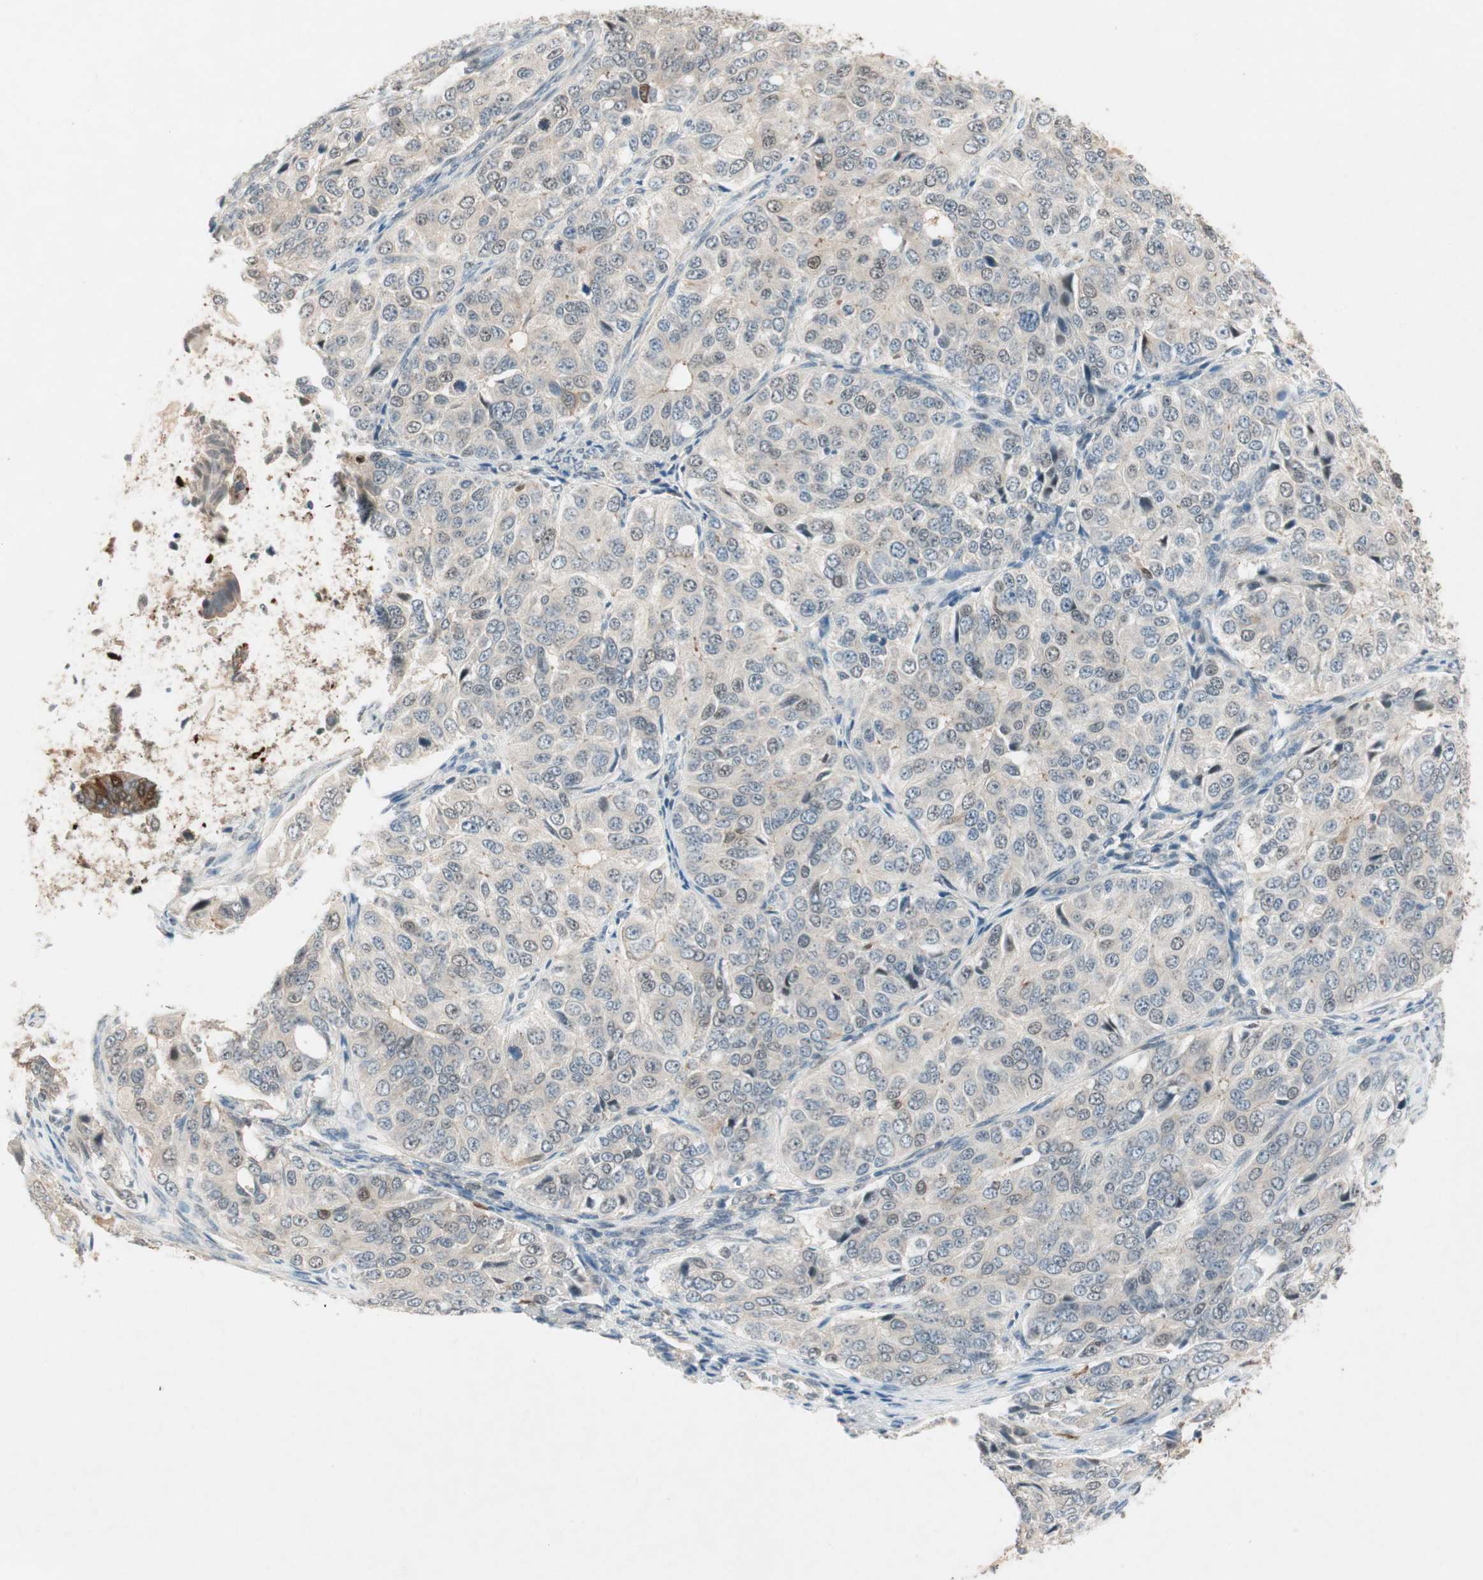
{"staining": {"intensity": "negative", "quantity": "none", "location": "none"}, "tissue": "ovarian cancer", "cell_type": "Tumor cells", "image_type": "cancer", "snomed": [{"axis": "morphology", "description": "Carcinoma, endometroid"}, {"axis": "topography", "description": "Ovary"}], "caption": "Human endometroid carcinoma (ovarian) stained for a protein using immunohistochemistry exhibits no positivity in tumor cells.", "gene": "RTL6", "patient": {"sex": "female", "age": 51}}